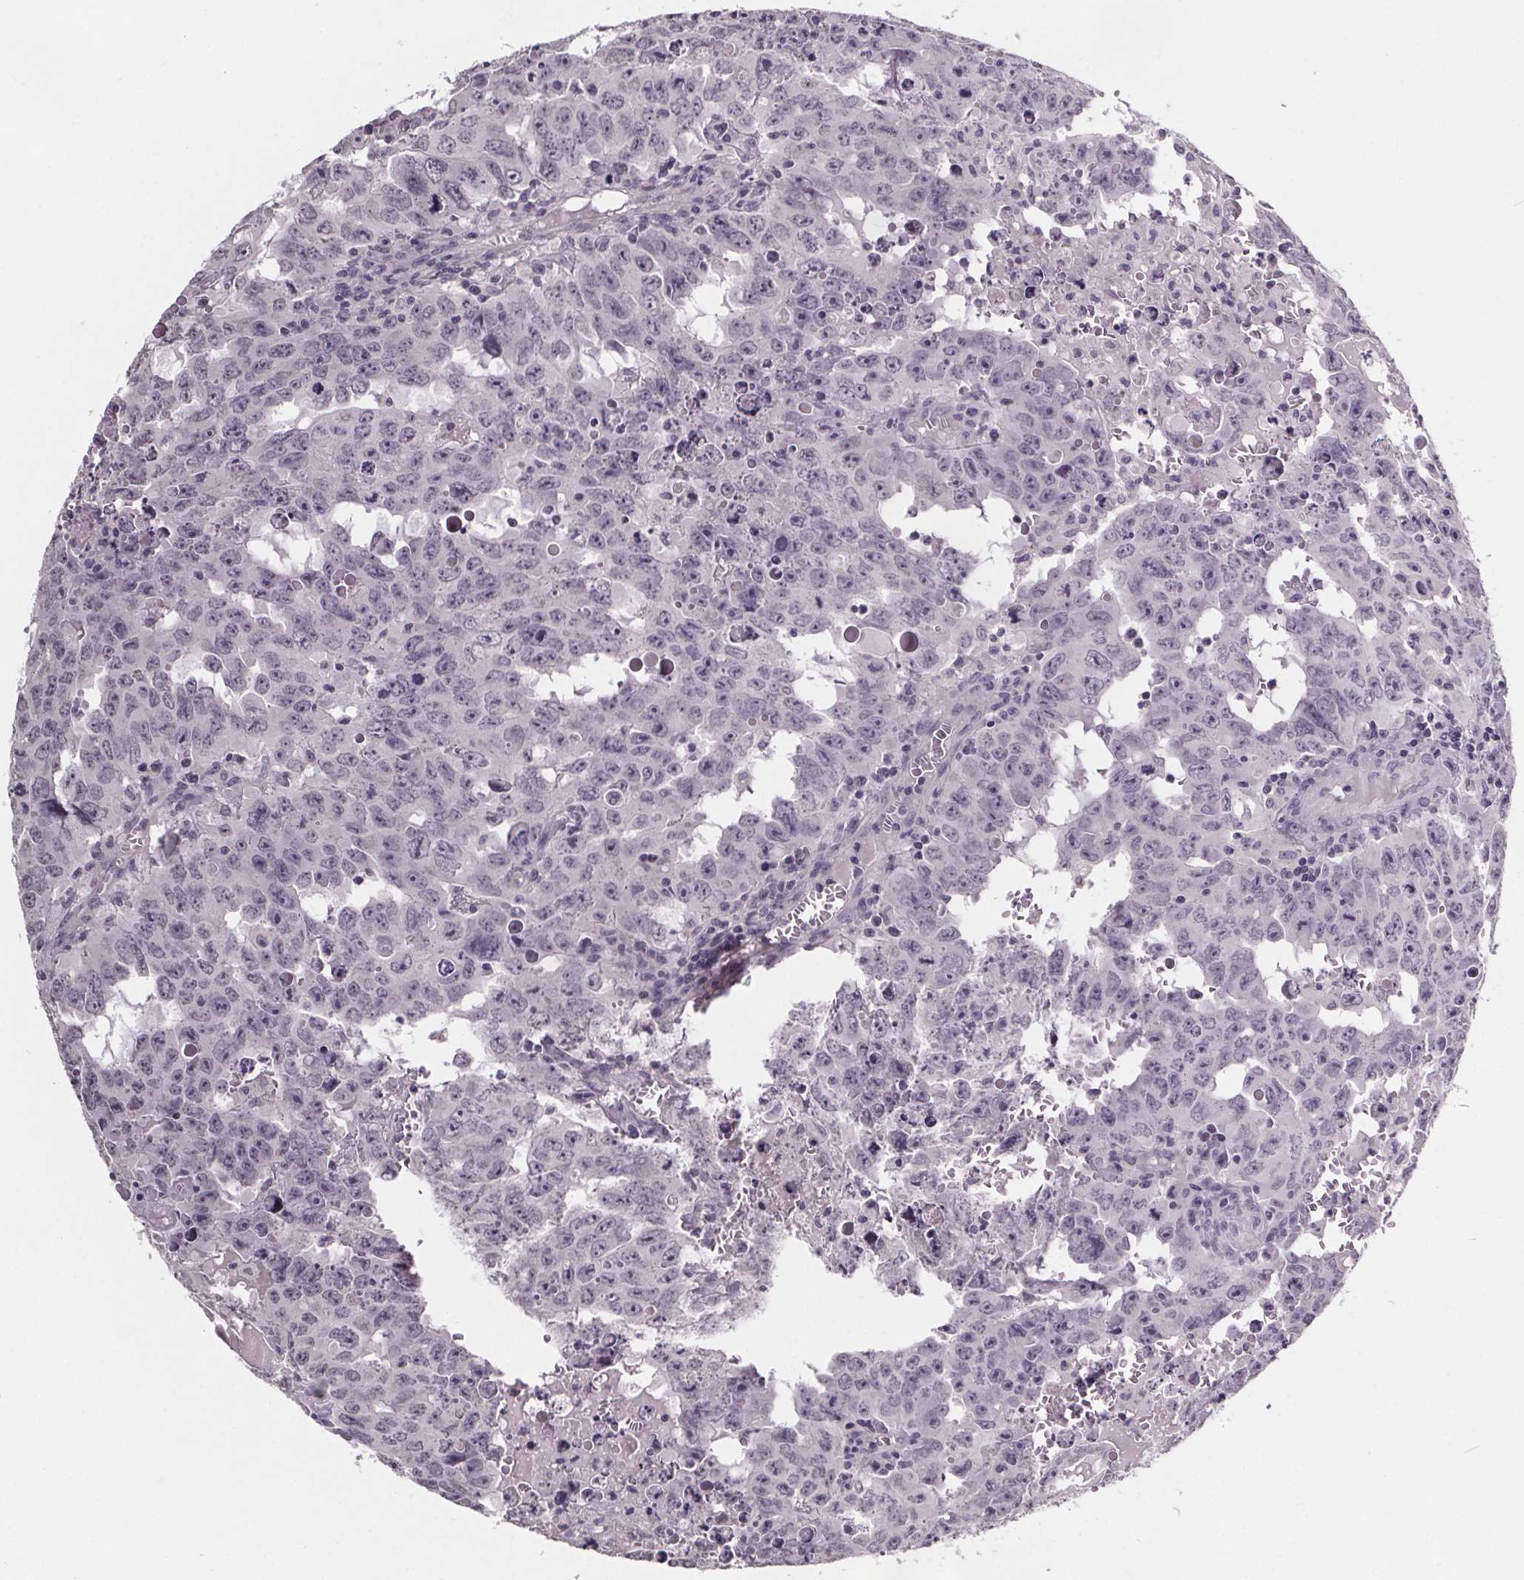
{"staining": {"intensity": "negative", "quantity": "none", "location": "none"}, "tissue": "testis cancer", "cell_type": "Tumor cells", "image_type": "cancer", "snomed": [{"axis": "morphology", "description": "Carcinoma, Embryonal, NOS"}, {"axis": "topography", "description": "Testis"}], "caption": "The image demonstrates no significant expression in tumor cells of embryonal carcinoma (testis).", "gene": "NKX6-1", "patient": {"sex": "male", "age": 22}}